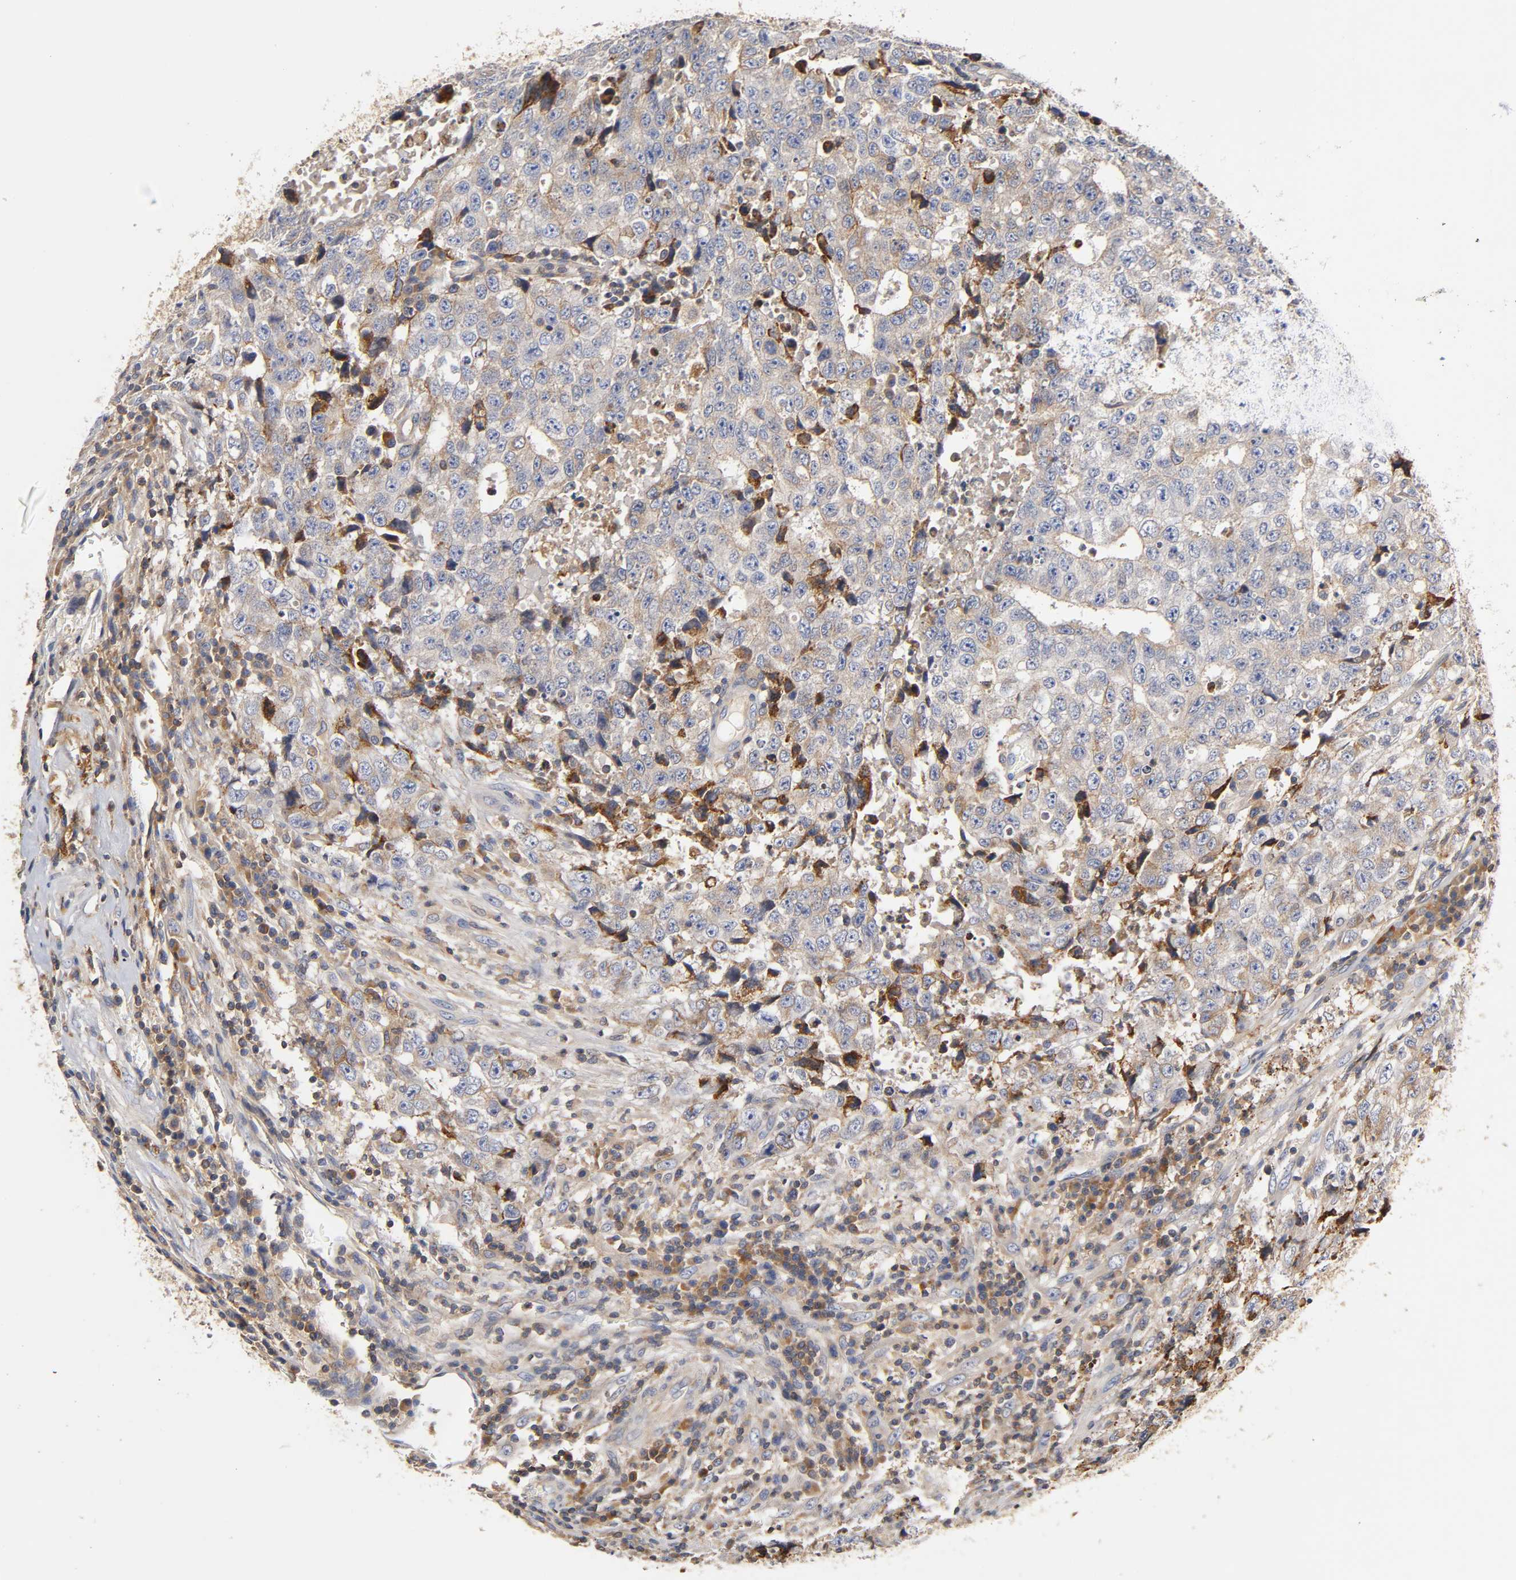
{"staining": {"intensity": "weak", "quantity": ">75%", "location": "cytoplasmic/membranous"}, "tissue": "testis cancer", "cell_type": "Tumor cells", "image_type": "cancer", "snomed": [{"axis": "morphology", "description": "Necrosis, NOS"}, {"axis": "morphology", "description": "Carcinoma, Embryonal, NOS"}, {"axis": "topography", "description": "Testis"}], "caption": "Immunohistochemistry (IHC) of human embryonal carcinoma (testis) reveals low levels of weak cytoplasmic/membranous expression in approximately >75% of tumor cells.", "gene": "RHOA", "patient": {"sex": "male", "age": 19}}